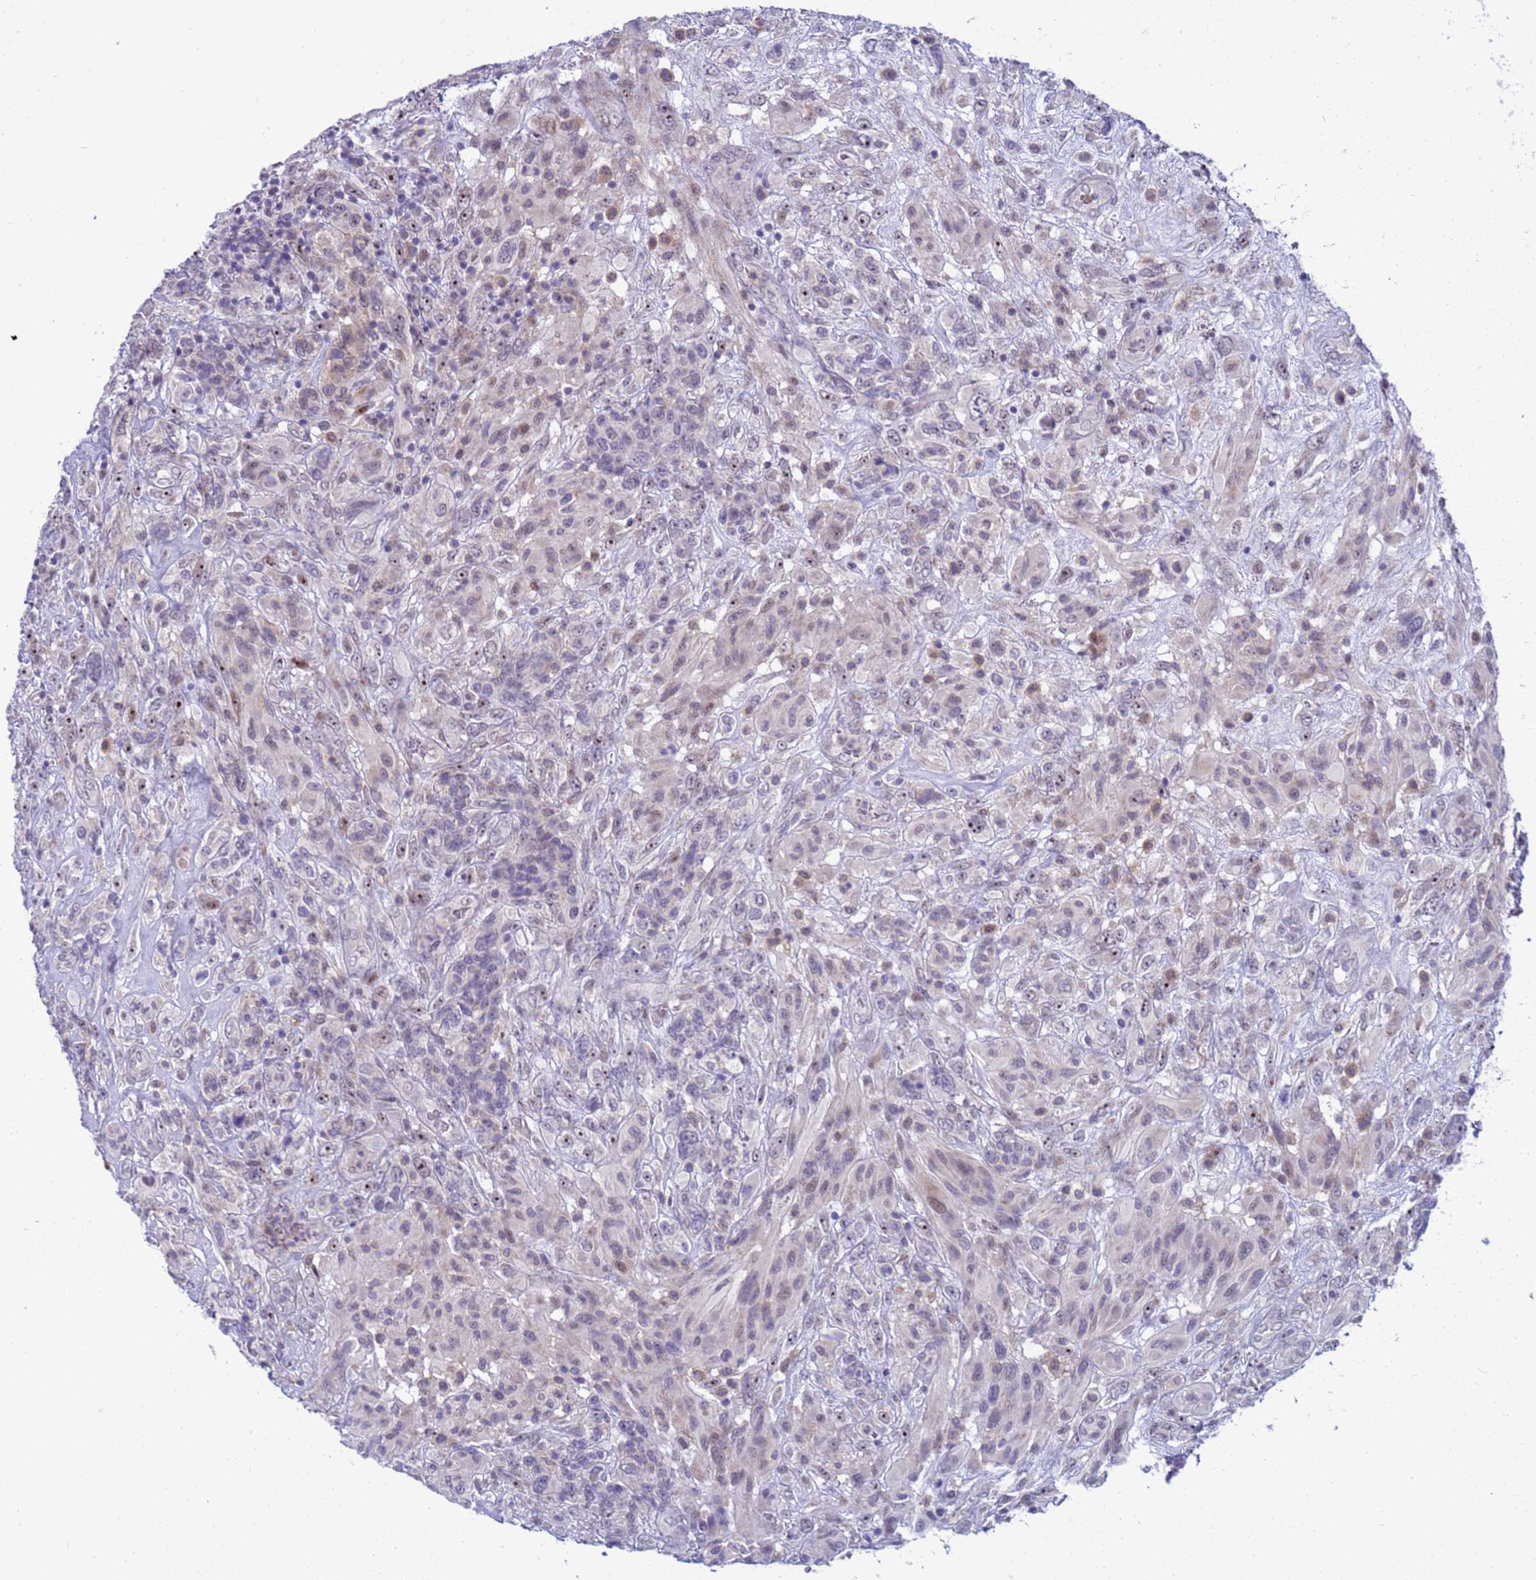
{"staining": {"intensity": "moderate", "quantity": "<25%", "location": "nuclear"}, "tissue": "glioma", "cell_type": "Tumor cells", "image_type": "cancer", "snomed": [{"axis": "morphology", "description": "Glioma, malignant, High grade"}, {"axis": "topography", "description": "Brain"}], "caption": "Glioma was stained to show a protein in brown. There is low levels of moderate nuclear positivity in about <25% of tumor cells. (brown staining indicates protein expression, while blue staining denotes nuclei).", "gene": "LRATD1", "patient": {"sex": "male", "age": 61}}